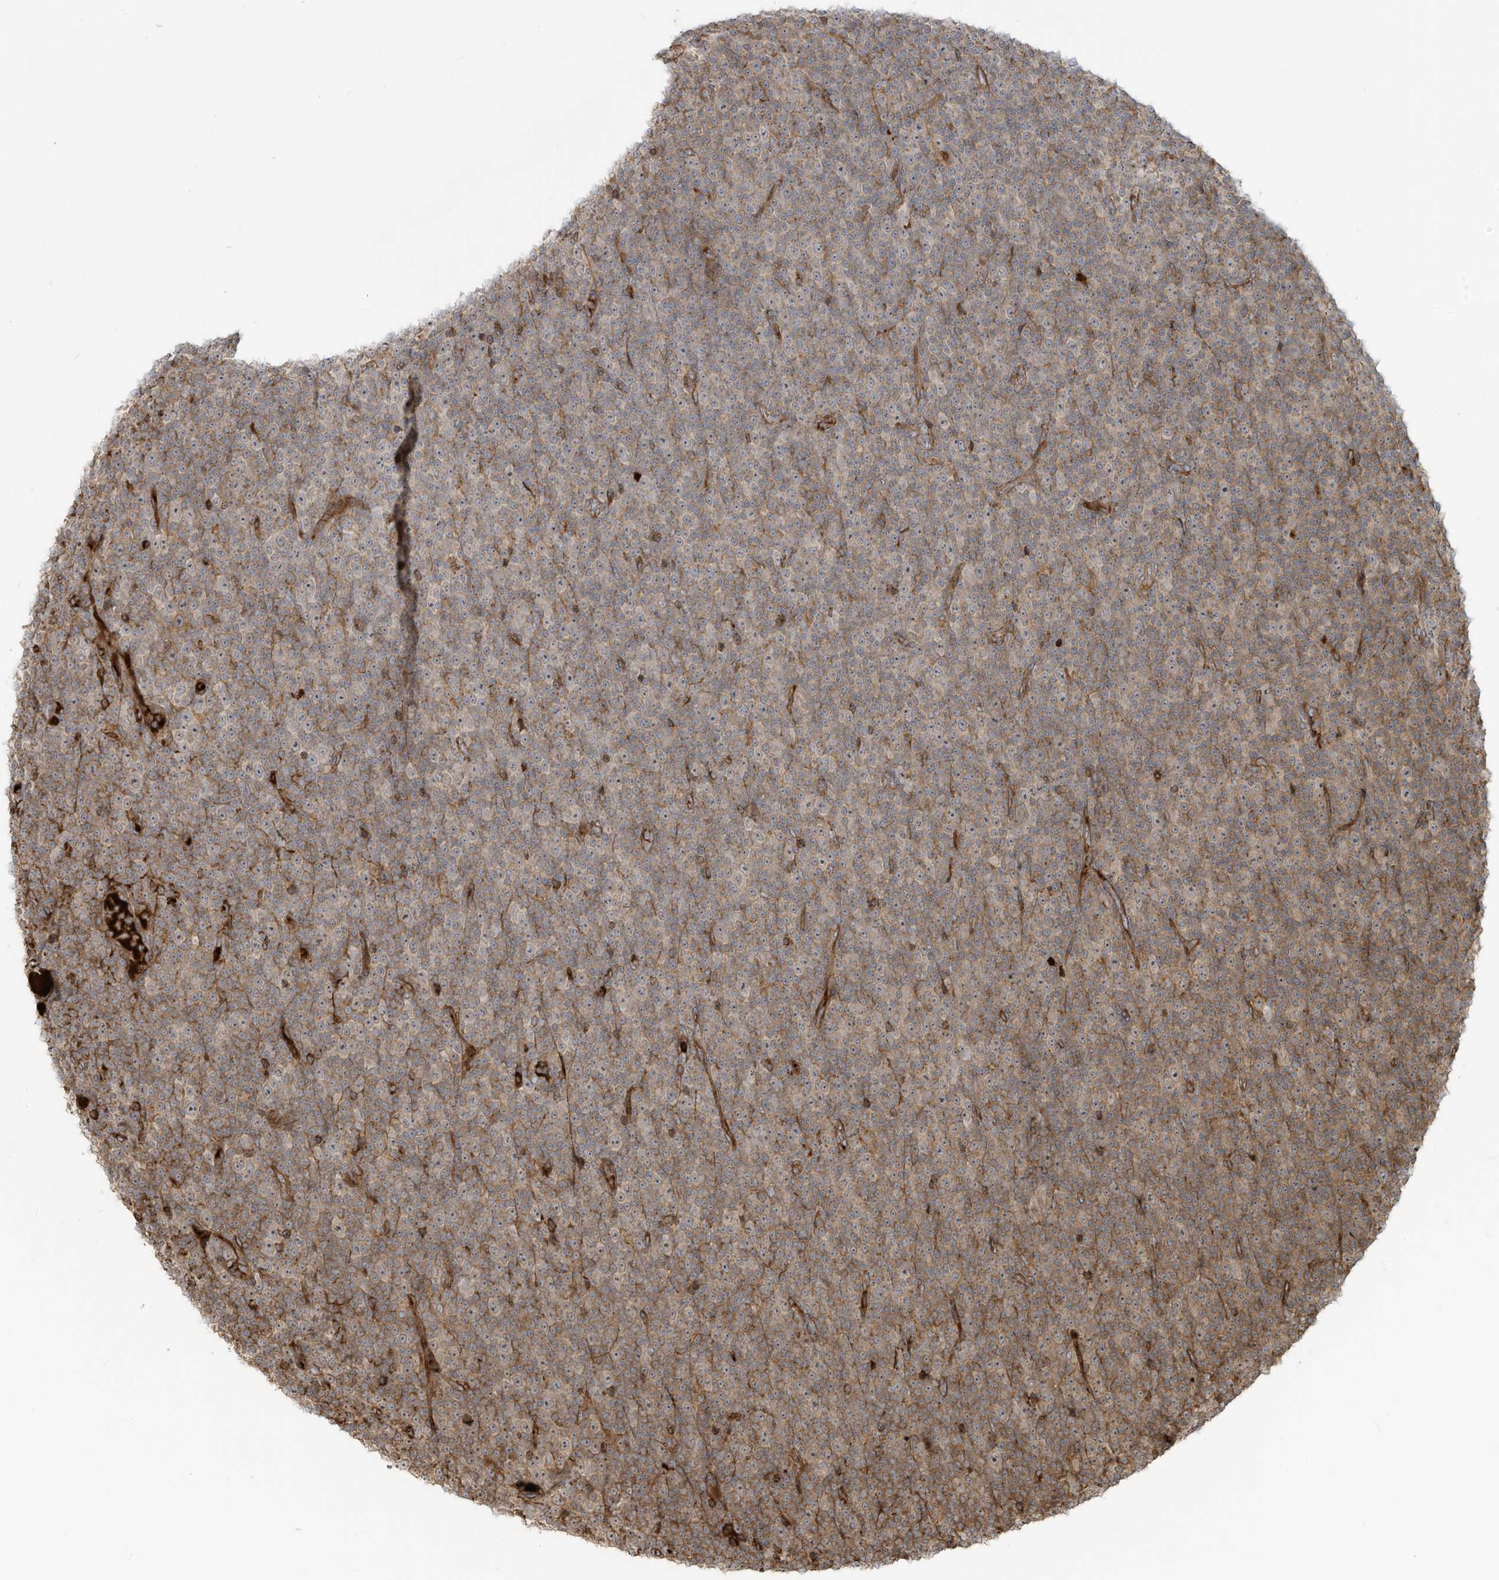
{"staining": {"intensity": "weak", "quantity": "25%-75%", "location": "cytoplasmic/membranous"}, "tissue": "lymphoma", "cell_type": "Tumor cells", "image_type": "cancer", "snomed": [{"axis": "morphology", "description": "Malignant lymphoma, non-Hodgkin's type, Low grade"}, {"axis": "topography", "description": "Lymph node"}], "caption": "This micrograph displays immunohistochemistry staining of lymphoma, with low weak cytoplasmic/membranous expression in about 25%-75% of tumor cells.", "gene": "ENTR1", "patient": {"sex": "female", "age": 67}}